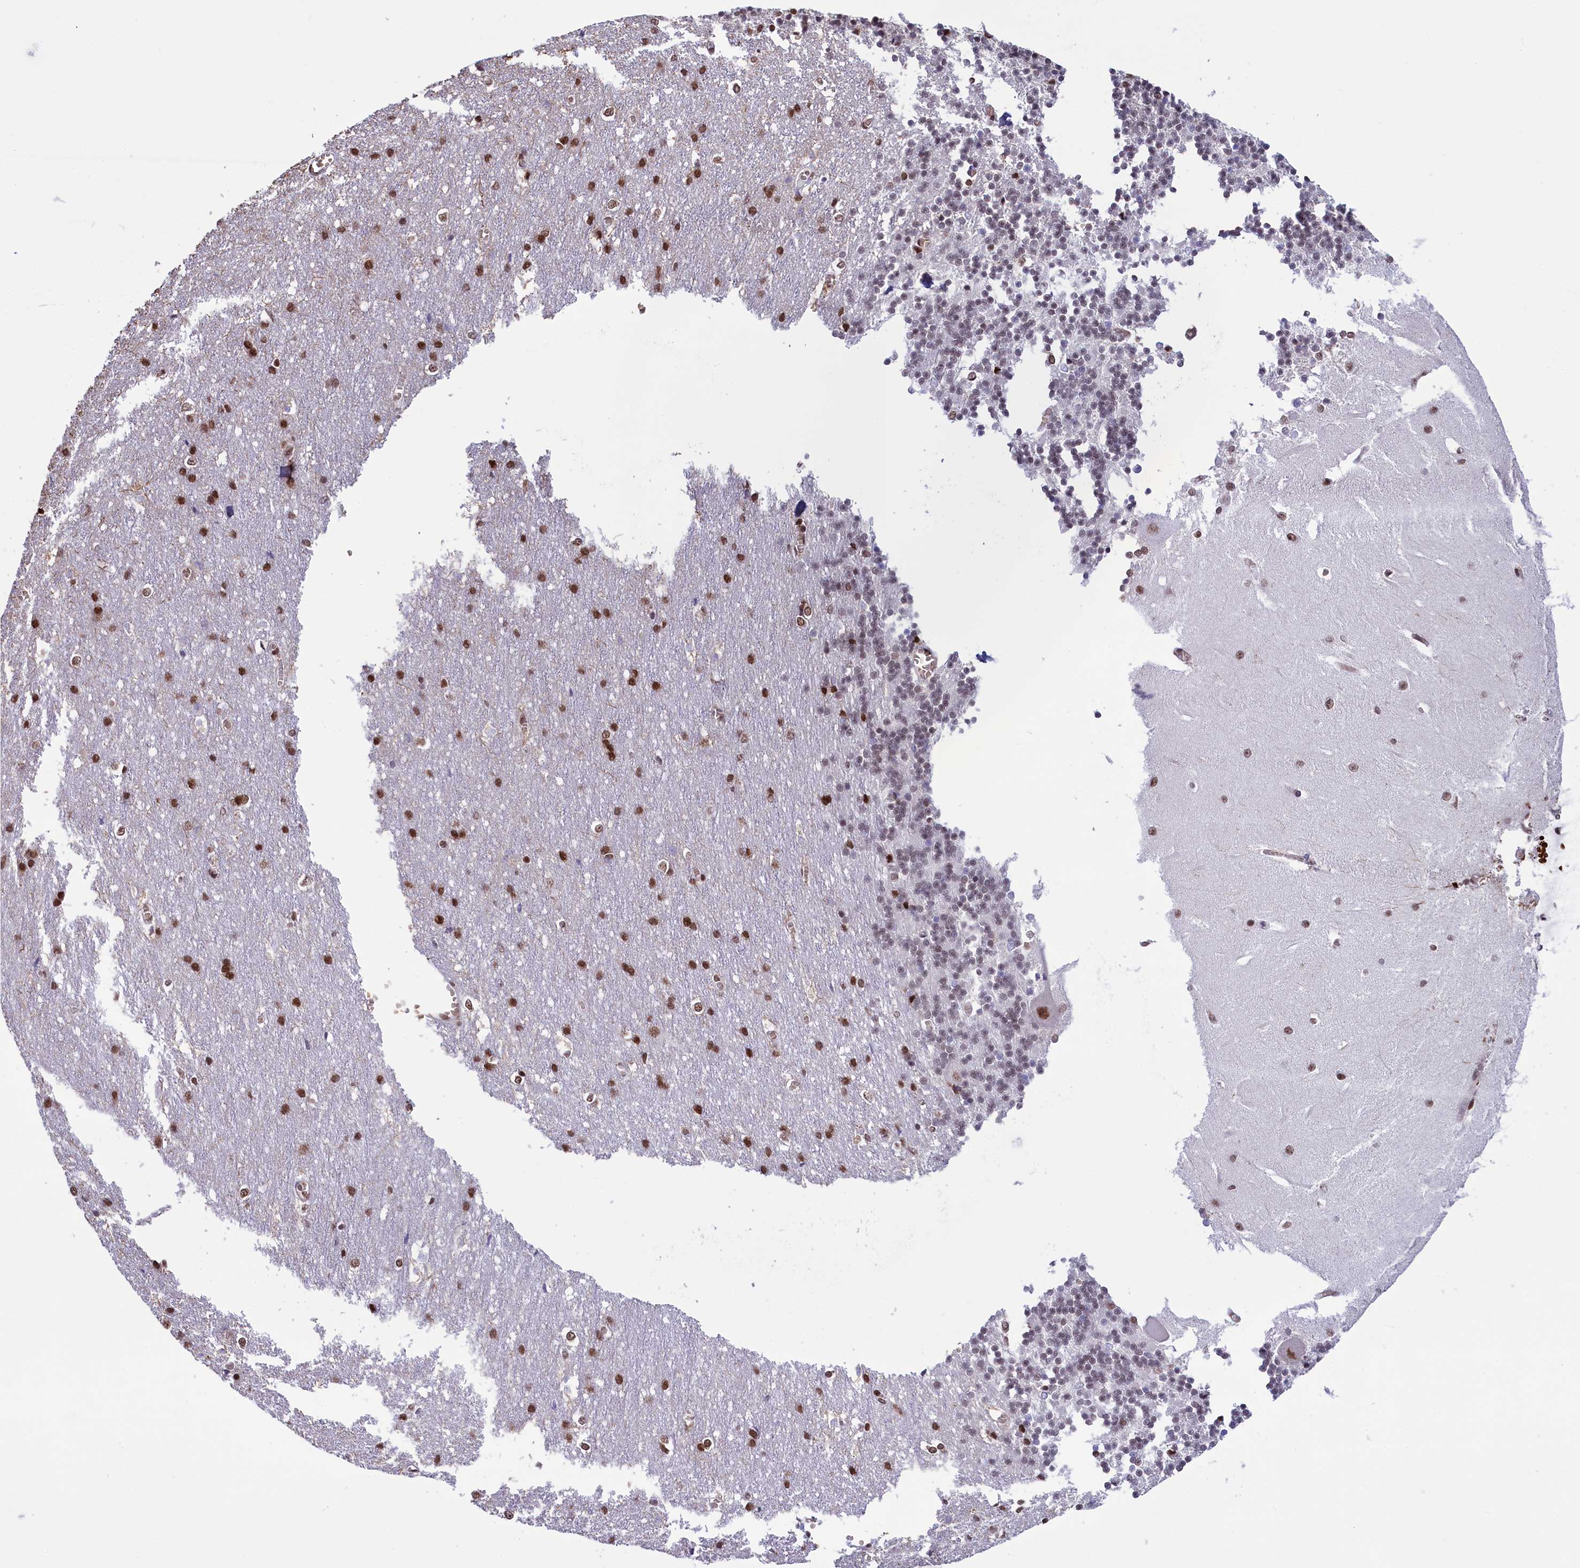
{"staining": {"intensity": "moderate", "quantity": ">75%", "location": "nuclear"}, "tissue": "cerebellum", "cell_type": "Cells in granular layer", "image_type": "normal", "snomed": [{"axis": "morphology", "description": "Normal tissue, NOS"}, {"axis": "topography", "description": "Cerebellum"}], "caption": "This is an image of immunohistochemistry (IHC) staining of normal cerebellum, which shows moderate expression in the nuclear of cells in granular layer.", "gene": "MPHOSPH8", "patient": {"sex": "male", "age": 37}}